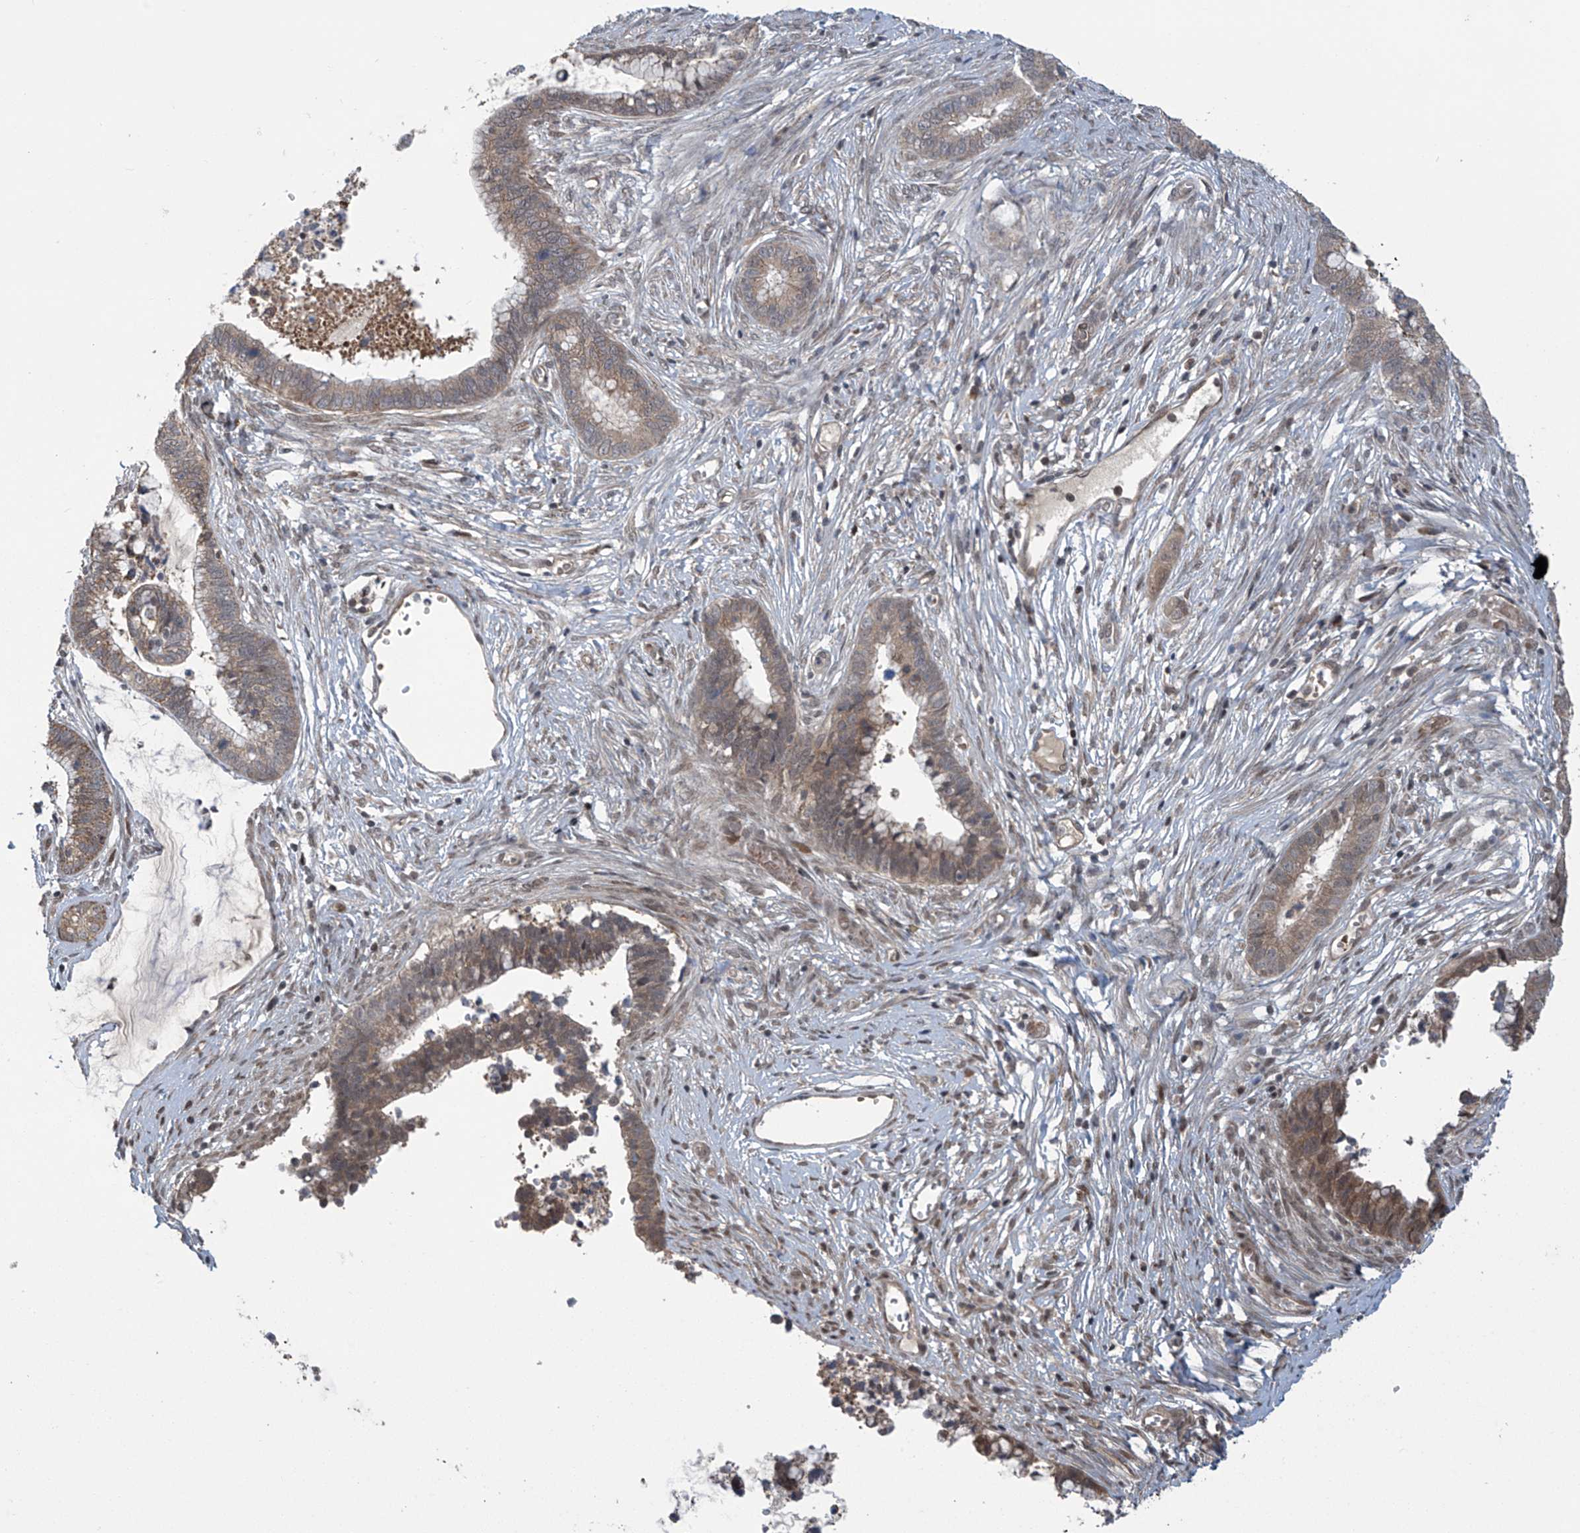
{"staining": {"intensity": "weak", "quantity": ">75%", "location": "cytoplasmic/membranous"}, "tissue": "cervical cancer", "cell_type": "Tumor cells", "image_type": "cancer", "snomed": [{"axis": "morphology", "description": "Adenocarcinoma, NOS"}, {"axis": "topography", "description": "Cervix"}], "caption": "Protein expression analysis of cervical adenocarcinoma shows weak cytoplasmic/membranous staining in about >75% of tumor cells. Immunohistochemistry stains the protein of interest in brown and the nuclei are stained blue.", "gene": "ABHD13", "patient": {"sex": "female", "age": 44}}